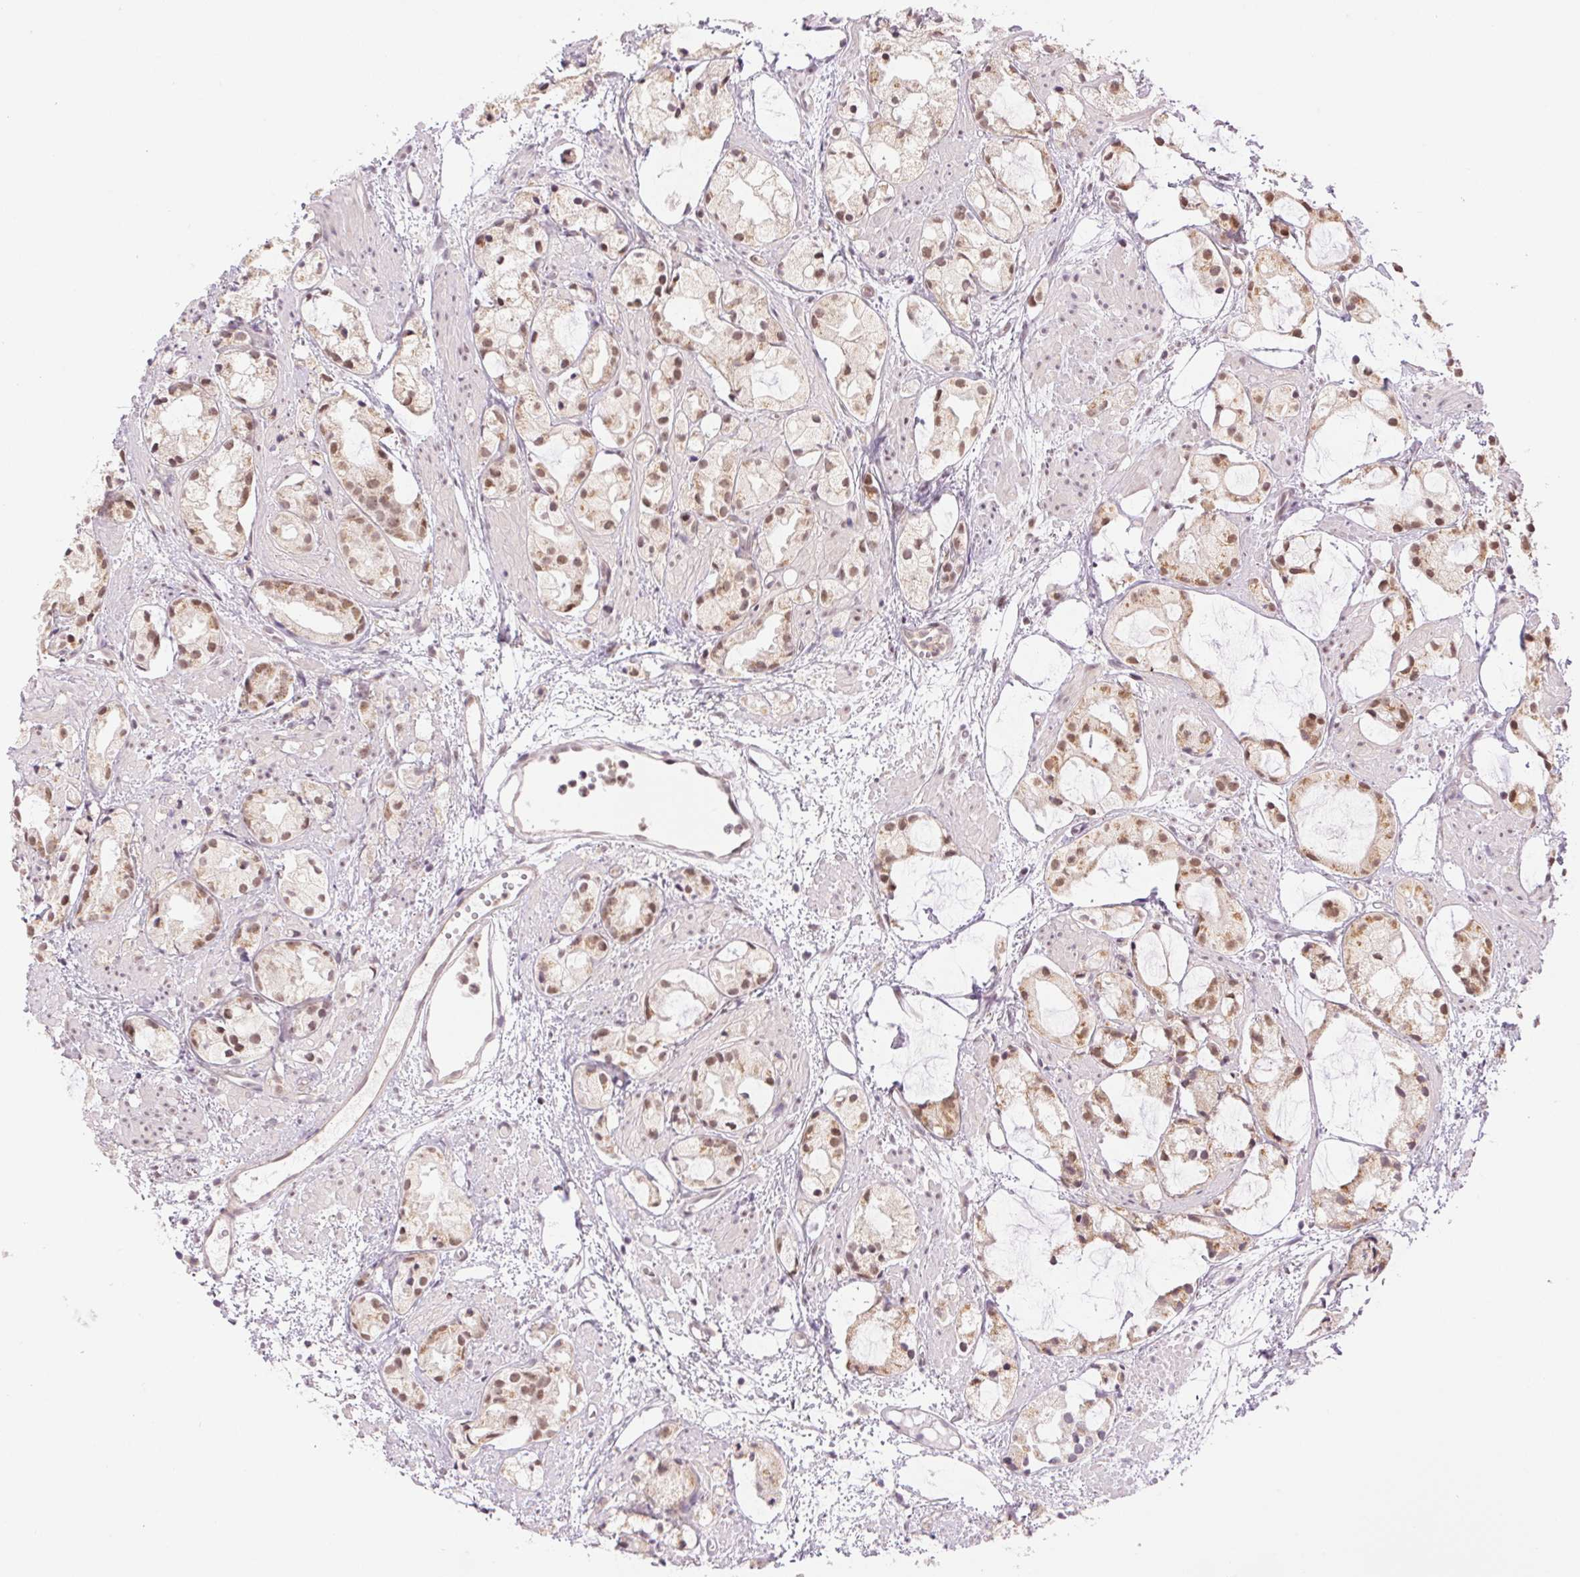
{"staining": {"intensity": "moderate", "quantity": "25%-75%", "location": "cytoplasmic/membranous,nuclear"}, "tissue": "prostate cancer", "cell_type": "Tumor cells", "image_type": "cancer", "snomed": [{"axis": "morphology", "description": "Adenocarcinoma, High grade"}, {"axis": "topography", "description": "Prostate"}], "caption": "Prostate cancer (adenocarcinoma (high-grade)) was stained to show a protein in brown. There is medium levels of moderate cytoplasmic/membranous and nuclear staining in about 25%-75% of tumor cells.", "gene": "GRHL3", "patient": {"sex": "male", "age": 85}}